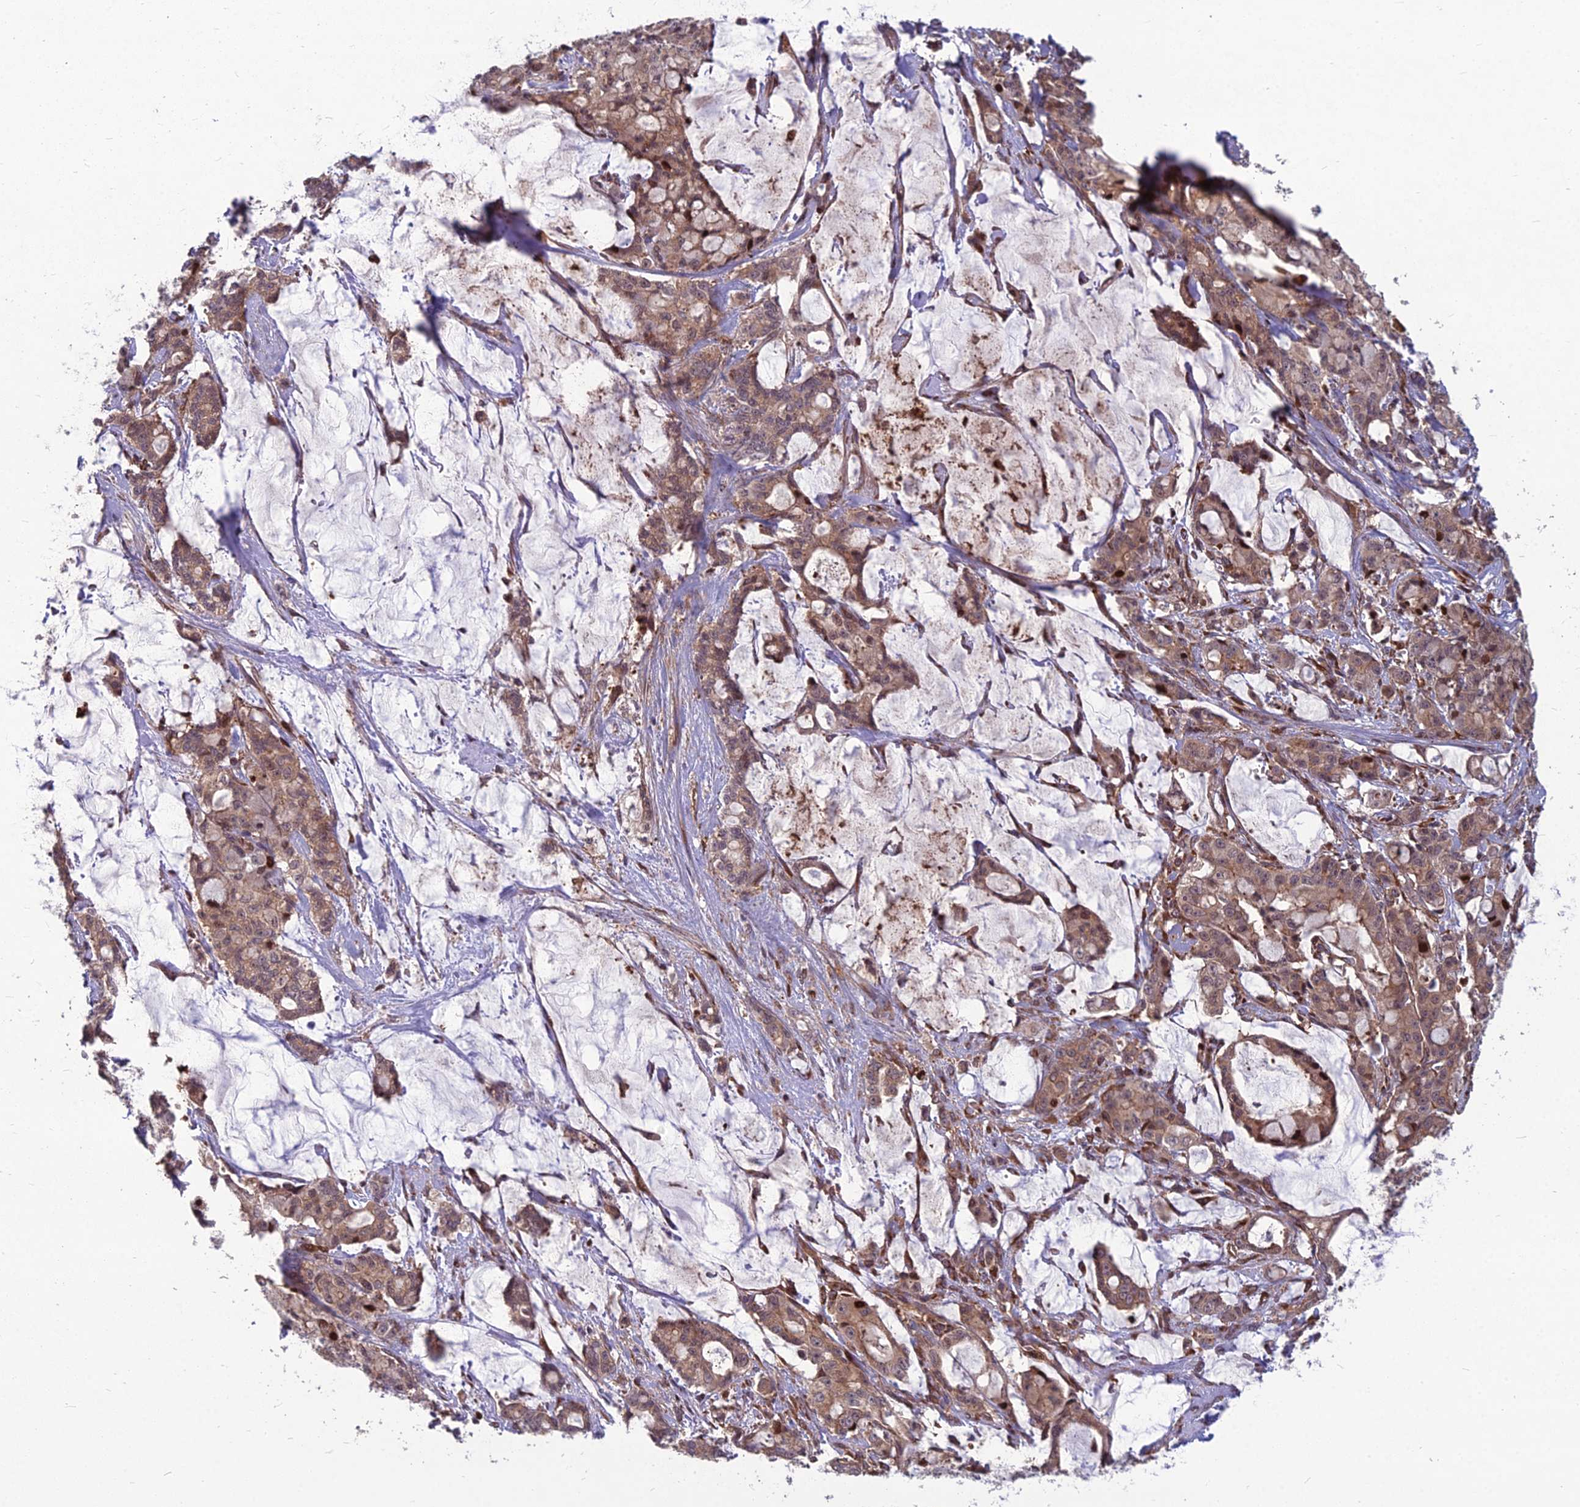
{"staining": {"intensity": "moderate", "quantity": ">75%", "location": "cytoplasmic/membranous"}, "tissue": "pancreatic cancer", "cell_type": "Tumor cells", "image_type": "cancer", "snomed": [{"axis": "morphology", "description": "Adenocarcinoma, NOS"}, {"axis": "topography", "description": "Pancreas"}], "caption": "Immunohistochemistry of pancreatic cancer (adenocarcinoma) reveals medium levels of moderate cytoplasmic/membranous expression in about >75% of tumor cells.", "gene": "MFSD8", "patient": {"sex": "female", "age": 73}}